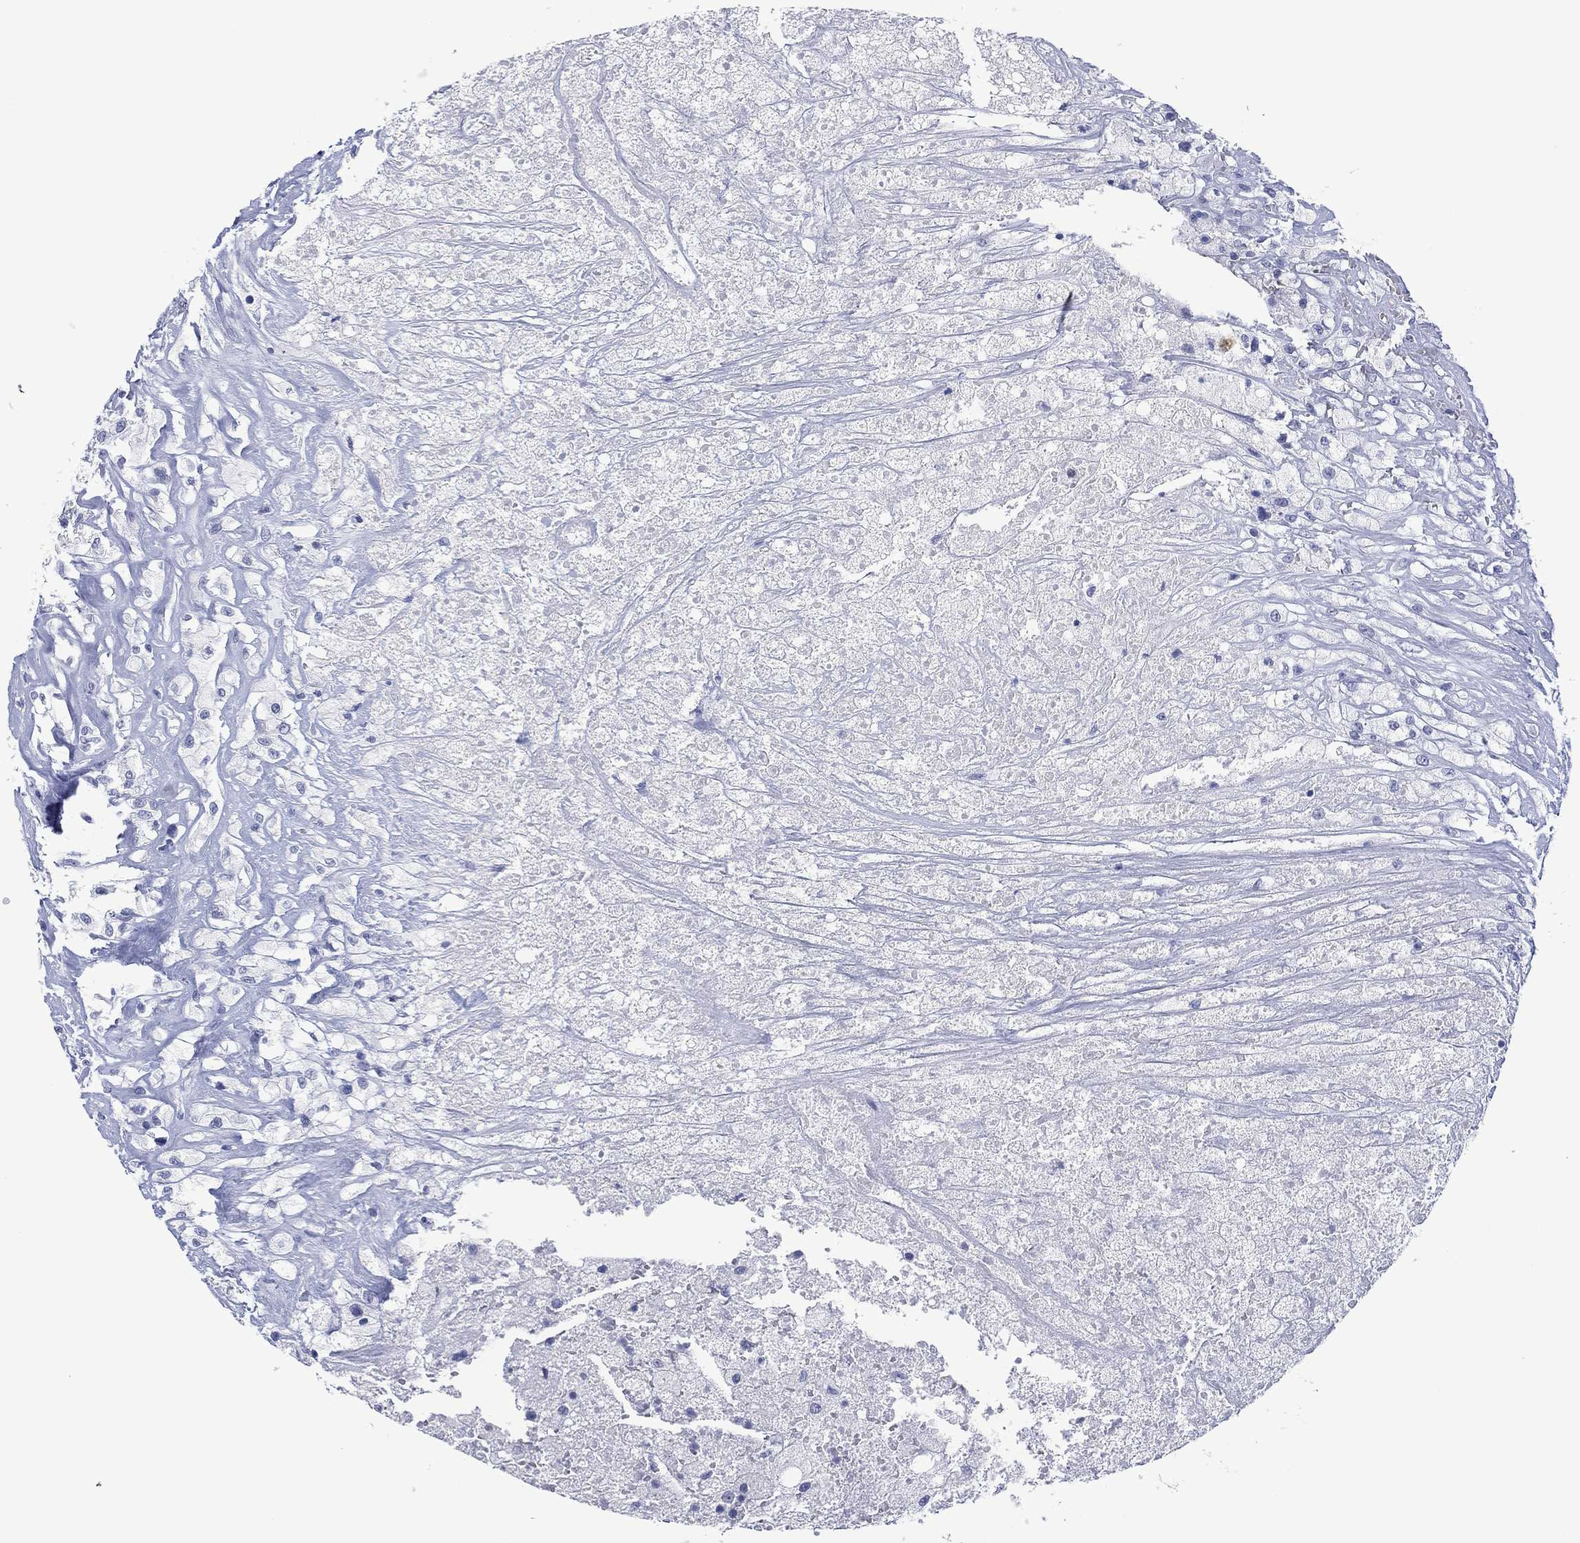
{"staining": {"intensity": "negative", "quantity": "none", "location": "none"}, "tissue": "testis cancer", "cell_type": "Tumor cells", "image_type": "cancer", "snomed": [{"axis": "morphology", "description": "Necrosis, NOS"}, {"axis": "morphology", "description": "Carcinoma, Embryonal, NOS"}, {"axis": "topography", "description": "Testis"}], "caption": "The histopathology image reveals no staining of tumor cells in testis cancer (embryonal carcinoma).", "gene": "UTF1", "patient": {"sex": "male", "age": 19}}